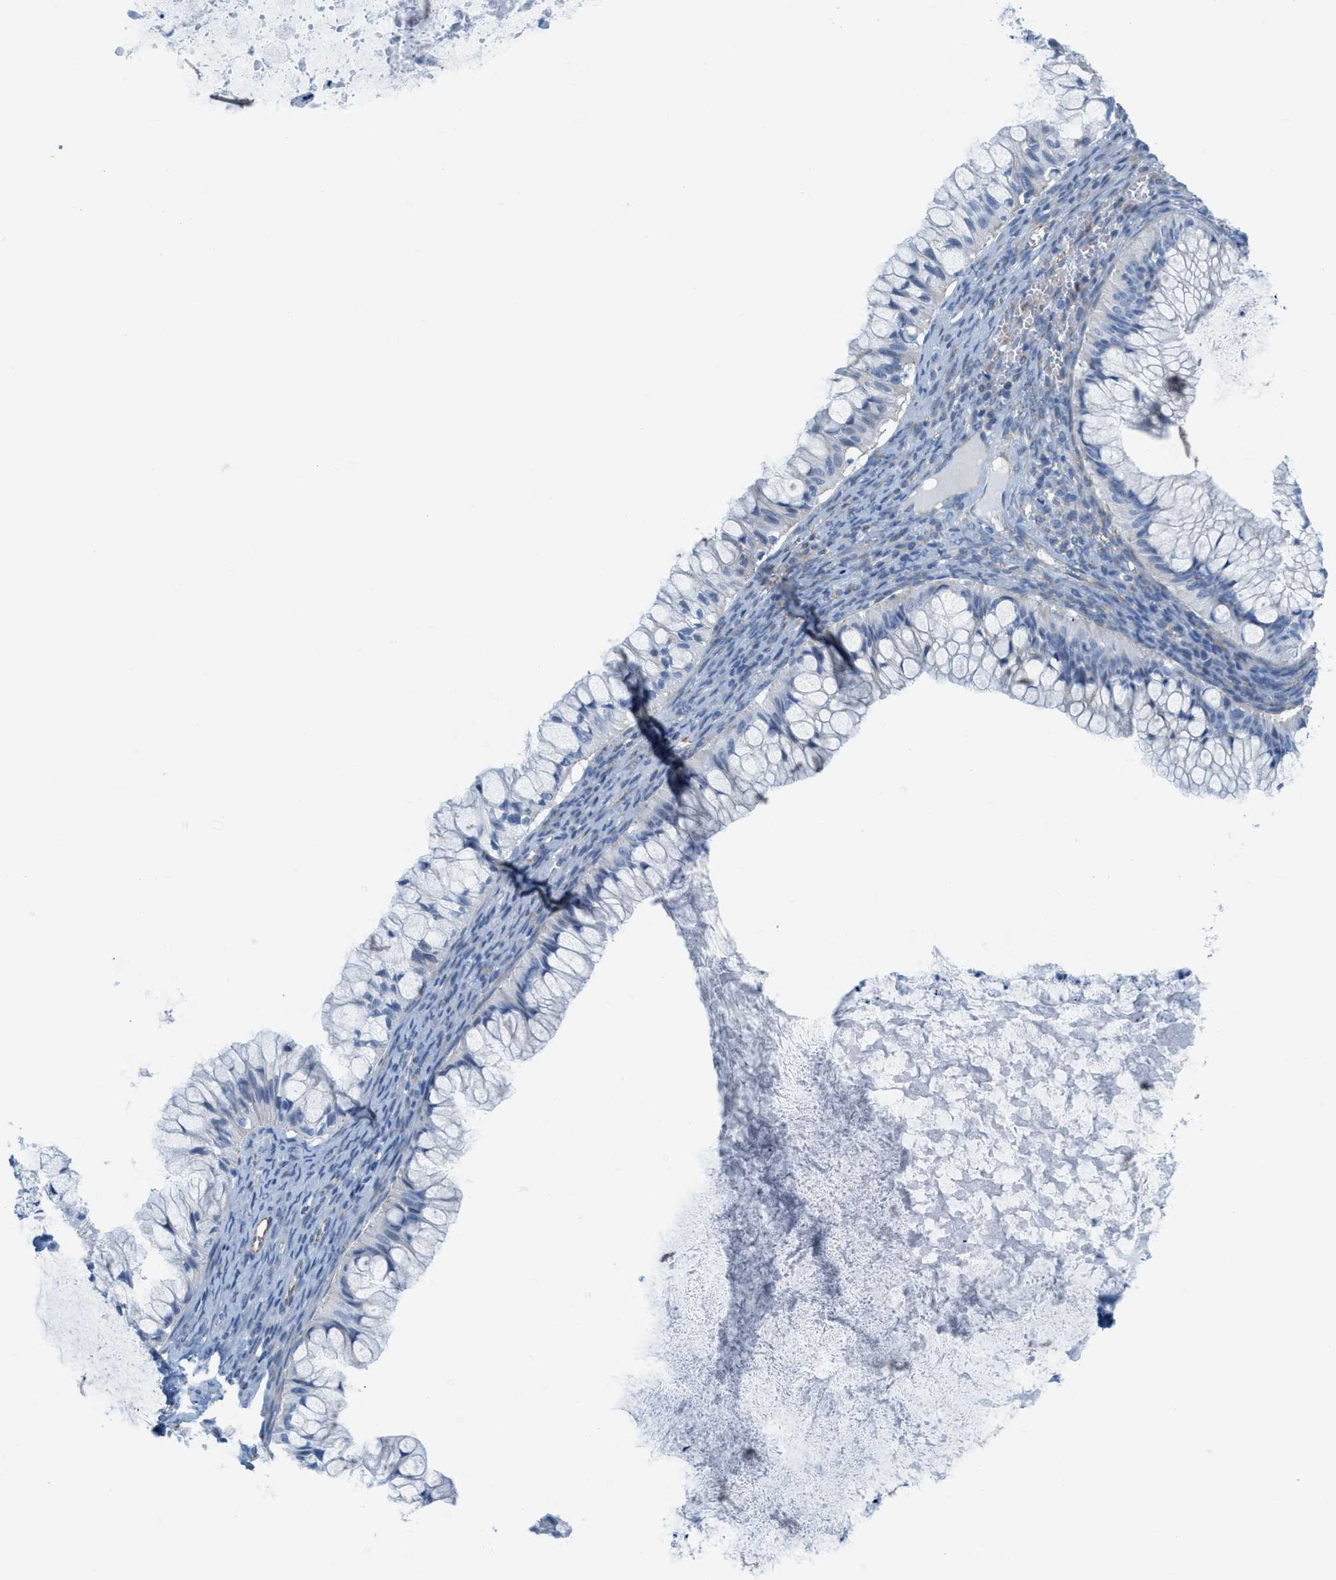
{"staining": {"intensity": "negative", "quantity": "none", "location": "none"}, "tissue": "ovarian cancer", "cell_type": "Tumor cells", "image_type": "cancer", "snomed": [{"axis": "morphology", "description": "Cystadenocarcinoma, mucinous, NOS"}, {"axis": "topography", "description": "Ovary"}], "caption": "Tumor cells are negative for brown protein staining in ovarian cancer (mucinous cystadenocarcinoma).", "gene": "SLC12A1", "patient": {"sex": "female", "age": 57}}